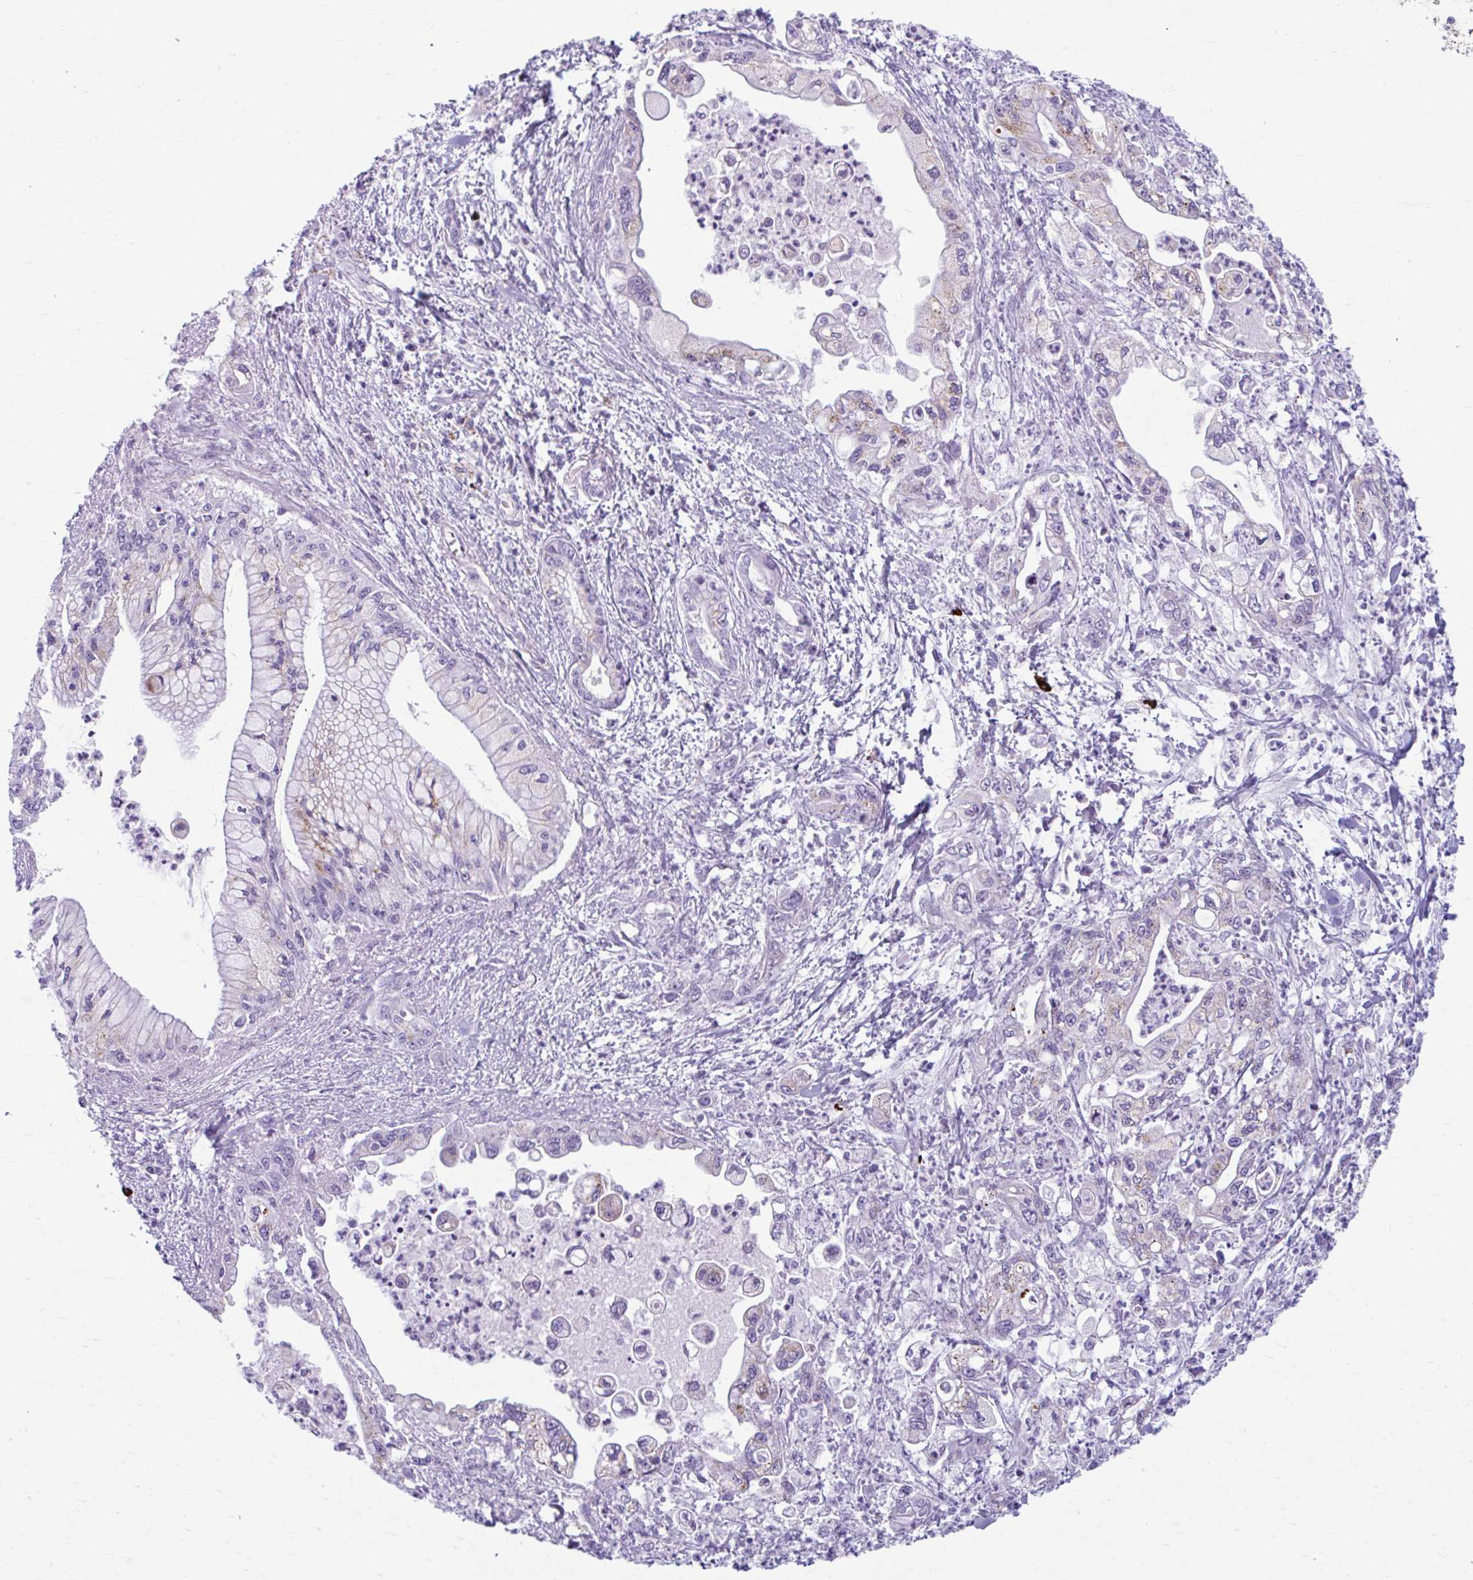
{"staining": {"intensity": "weak", "quantity": "<25%", "location": "cytoplasmic/membranous"}, "tissue": "pancreatic cancer", "cell_type": "Tumor cells", "image_type": "cancer", "snomed": [{"axis": "morphology", "description": "Adenocarcinoma, NOS"}, {"axis": "topography", "description": "Pancreas"}], "caption": "Immunohistochemical staining of pancreatic adenocarcinoma shows no significant staining in tumor cells. (Stains: DAB immunohistochemistry with hematoxylin counter stain, Microscopy: brightfield microscopy at high magnification).", "gene": "C12orf71", "patient": {"sex": "male", "age": 61}}